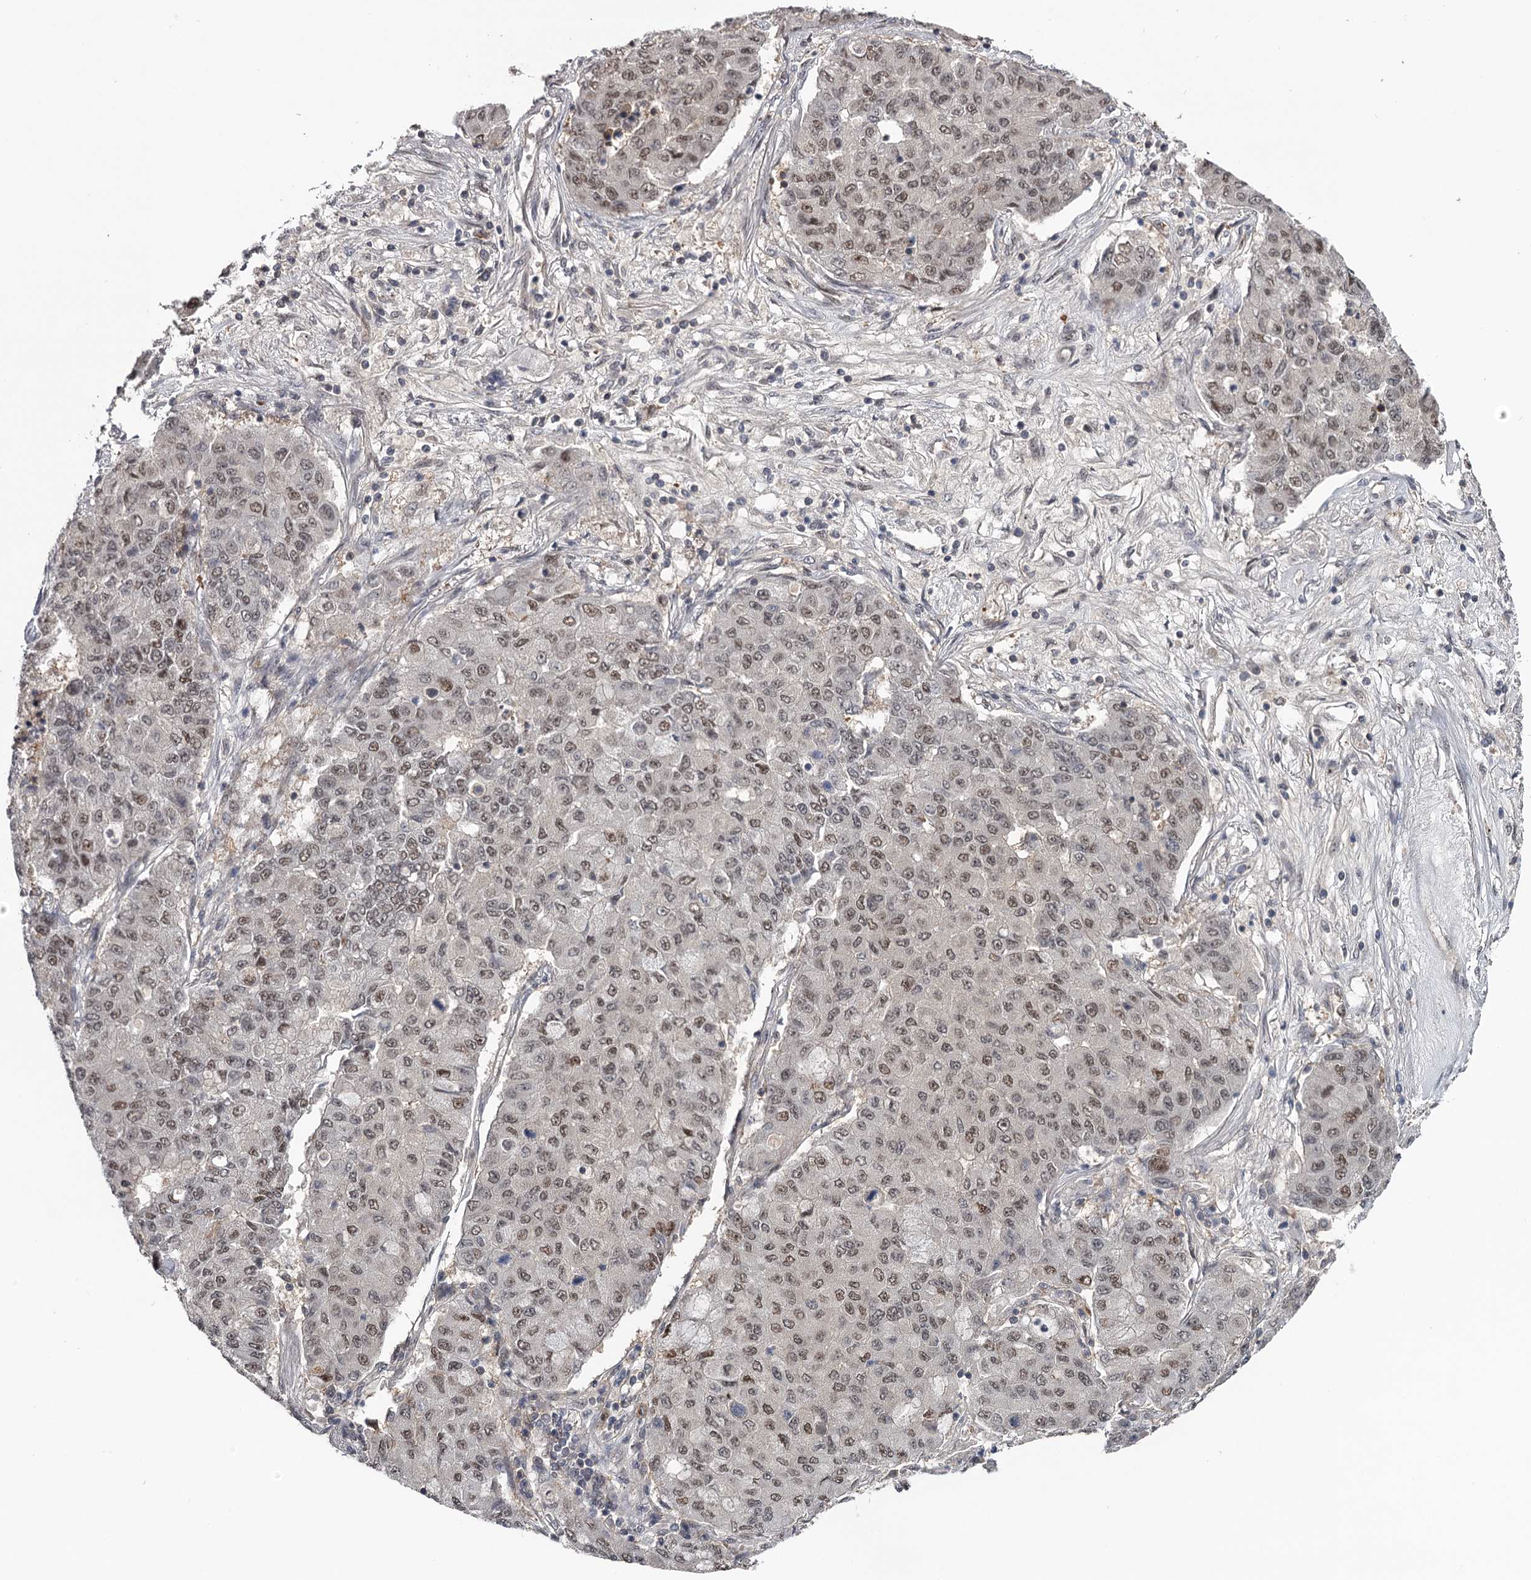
{"staining": {"intensity": "weak", "quantity": "25%-75%", "location": "nuclear"}, "tissue": "lung cancer", "cell_type": "Tumor cells", "image_type": "cancer", "snomed": [{"axis": "morphology", "description": "Squamous cell carcinoma, NOS"}, {"axis": "topography", "description": "Lung"}], "caption": "Protein staining of lung squamous cell carcinoma tissue reveals weak nuclear positivity in about 25%-75% of tumor cells.", "gene": "GTSF1", "patient": {"sex": "male", "age": 74}}